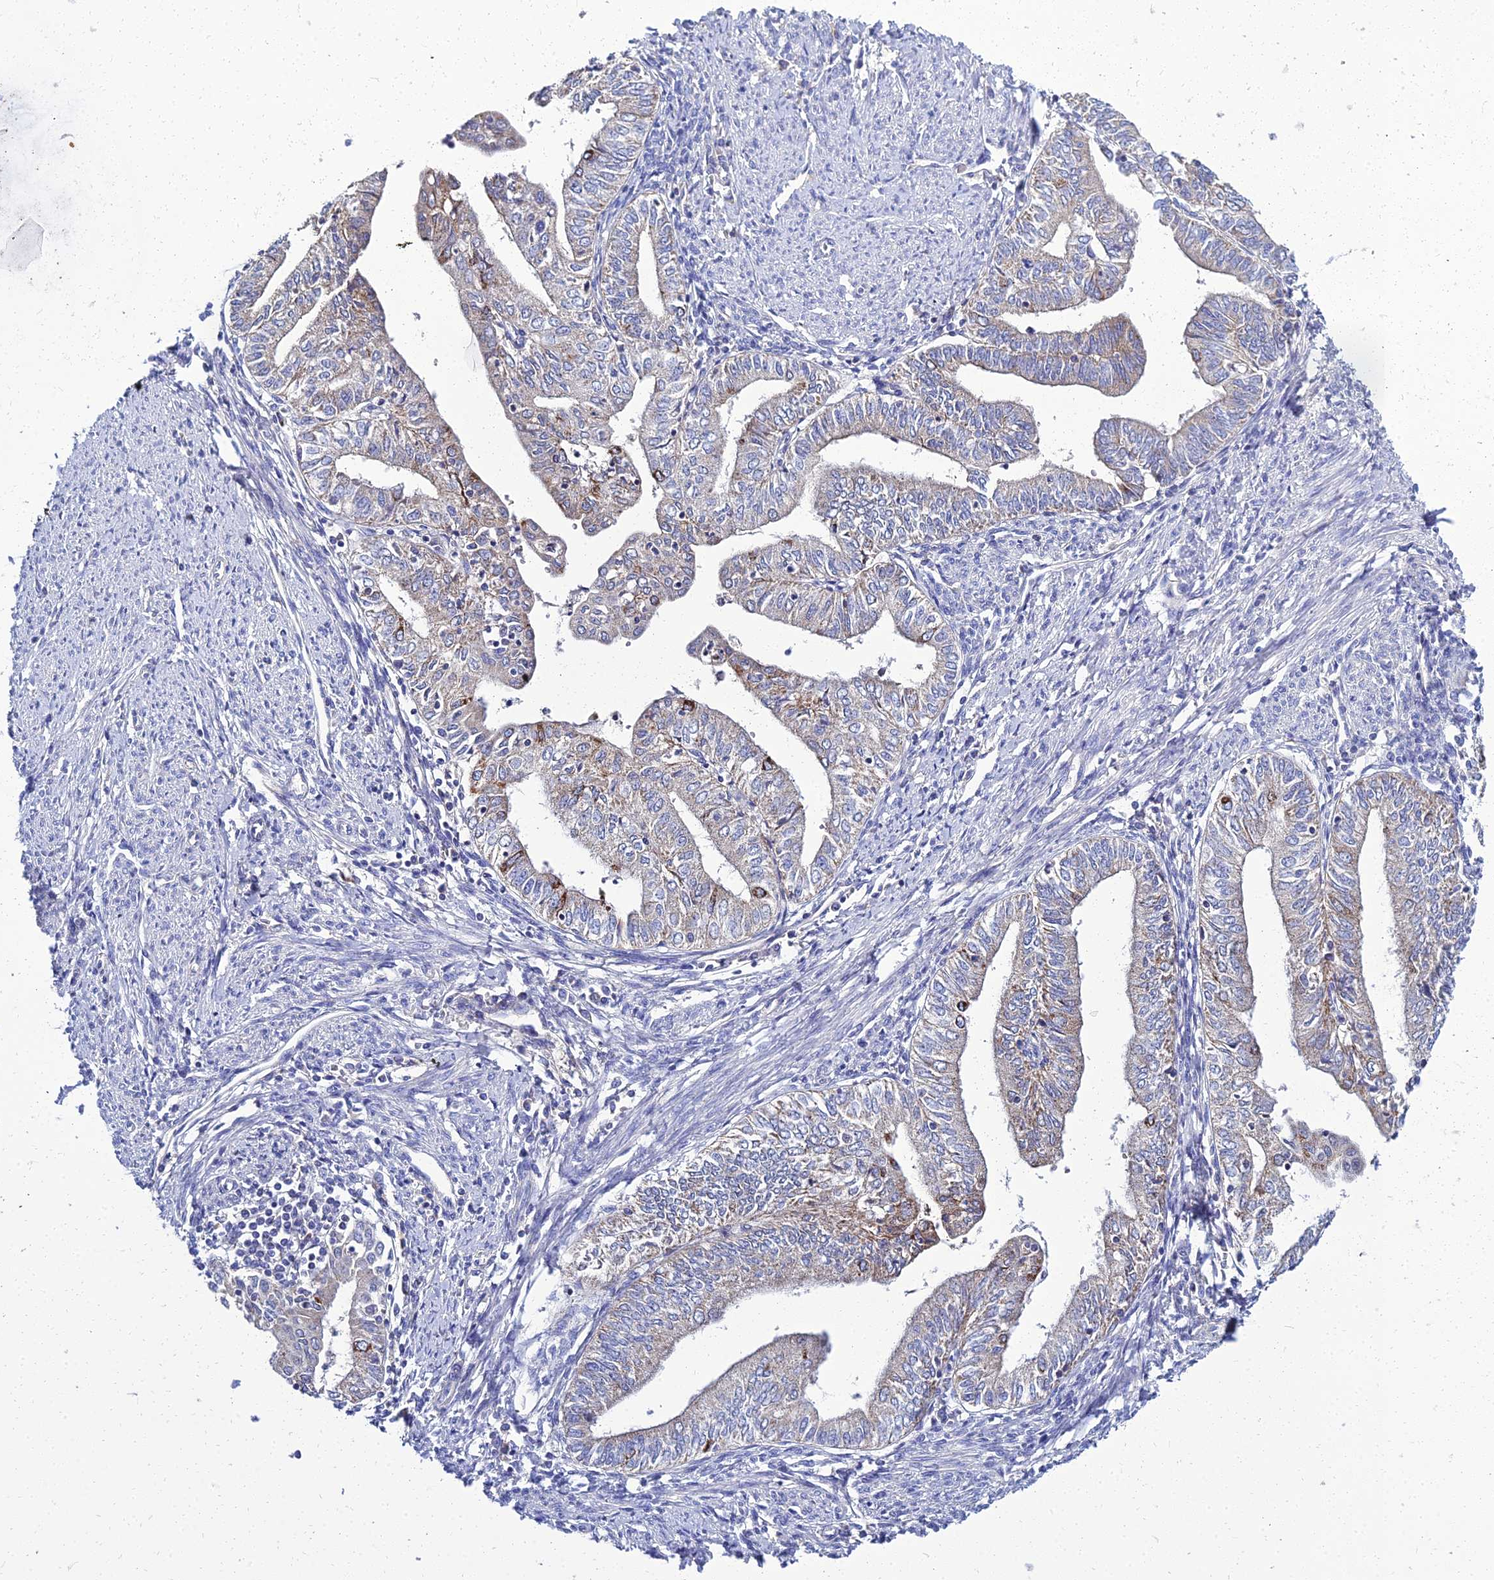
{"staining": {"intensity": "weak", "quantity": "<25%", "location": "cytoplasmic/membranous"}, "tissue": "endometrial cancer", "cell_type": "Tumor cells", "image_type": "cancer", "snomed": [{"axis": "morphology", "description": "Adenocarcinoma, NOS"}, {"axis": "topography", "description": "Endometrium"}], "caption": "There is no significant expression in tumor cells of endometrial cancer (adenocarcinoma). (DAB (3,3'-diaminobenzidine) immunohistochemistry (IHC), high magnification).", "gene": "NPY", "patient": {"sex": "female", "age": 66}}